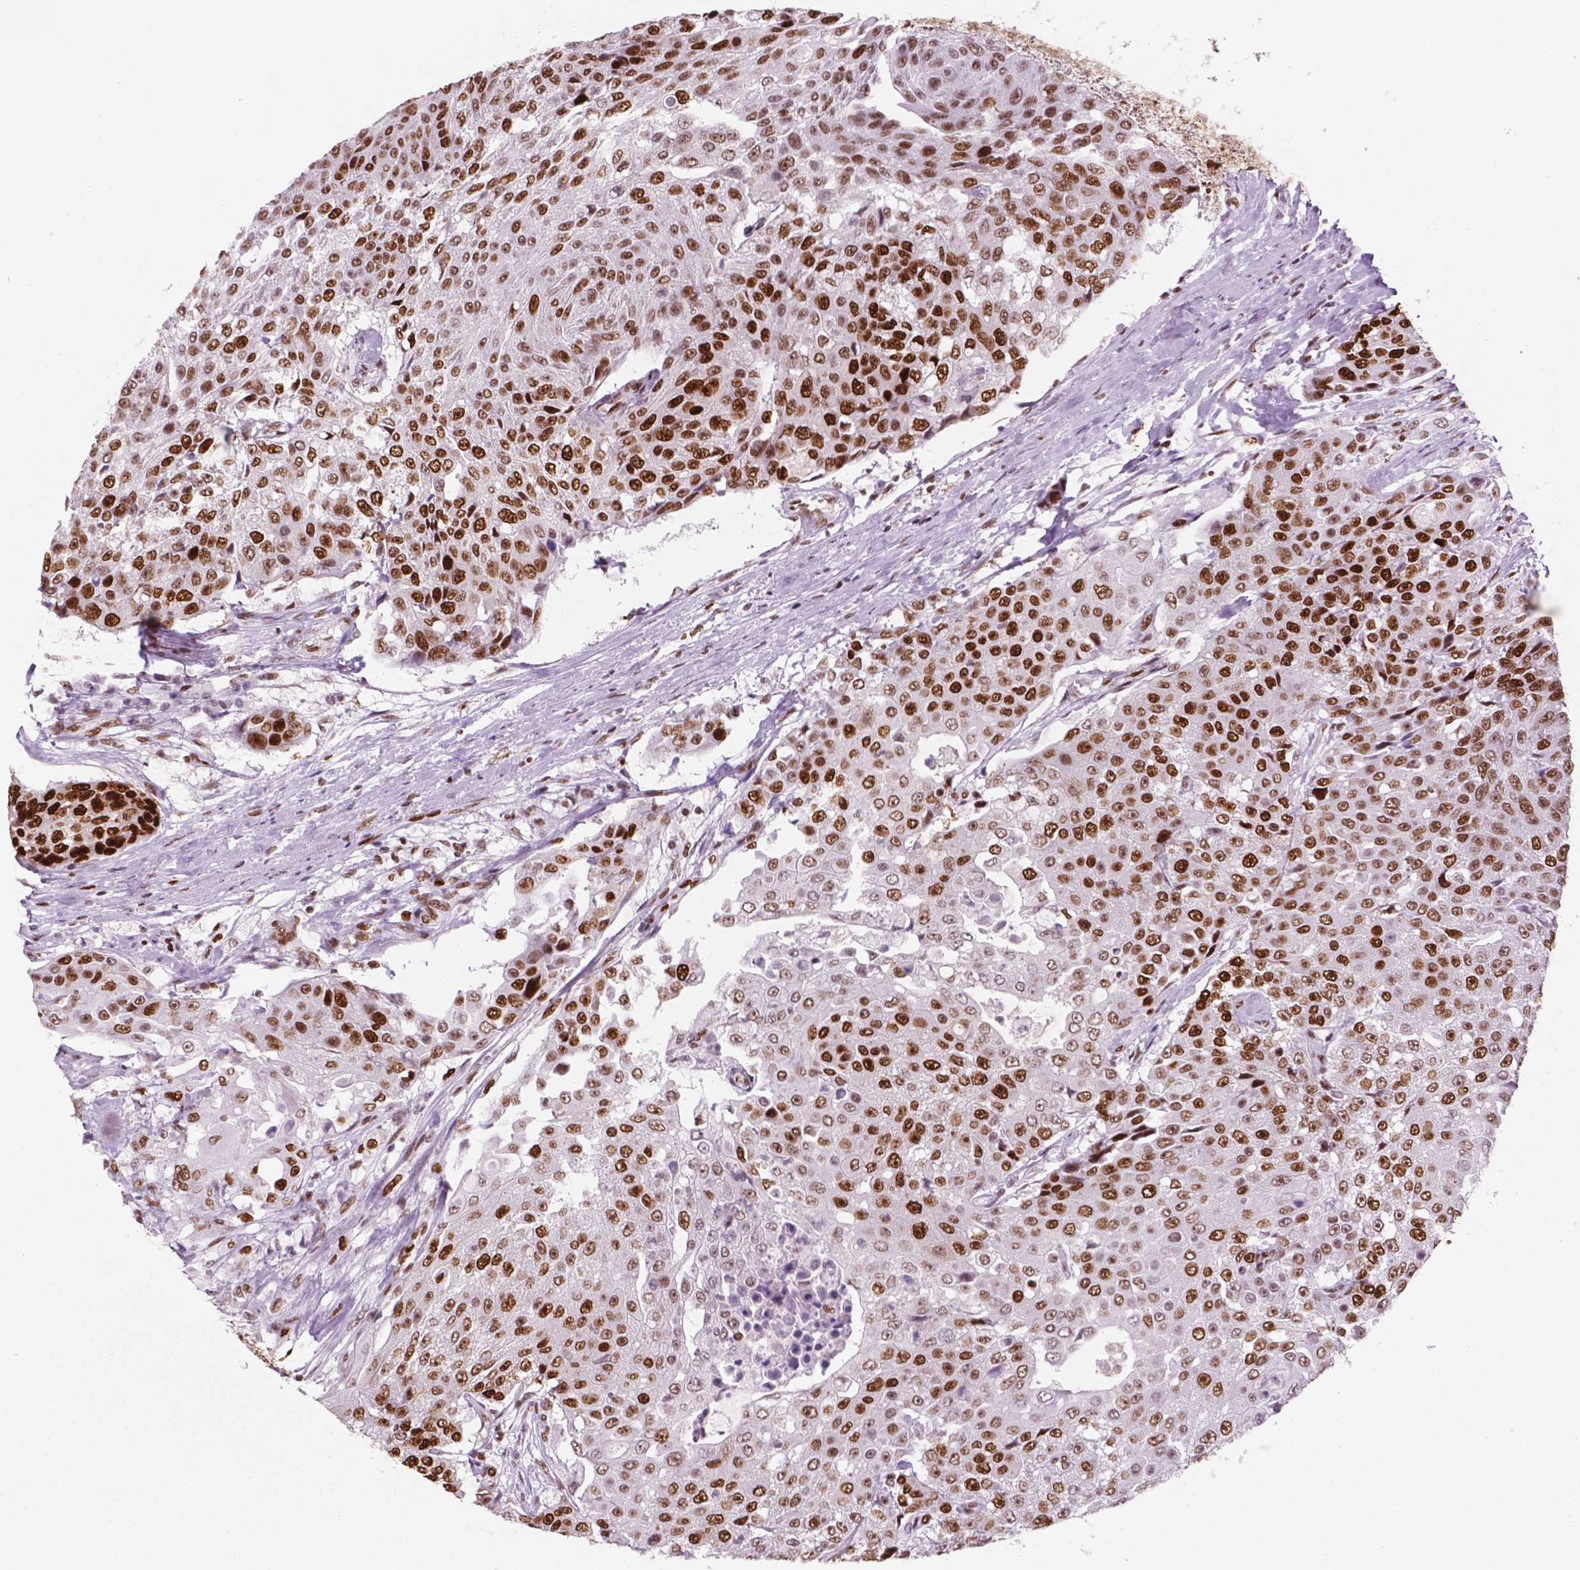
{"staining": {"intensity": "strong", "quantity": ">75%", "location": "nuclear"}, "tissue": "urothelial cancer", "cell_type": "Tumor cells", "image_type": "cancer", "snomed": [{"axis": "morphology", "description": "Urothelial carcinoma, High grade"}, {"axis": "topography", "description": "Urinary bladder"}], "caption": "Urothelial cancer stained with immunohistochemistry (IHC) reveals strong nuclear staining in approximately >75% of tumor cells.", "gene": "MSH6", "patient": {"sex": "female", "age": 63}}